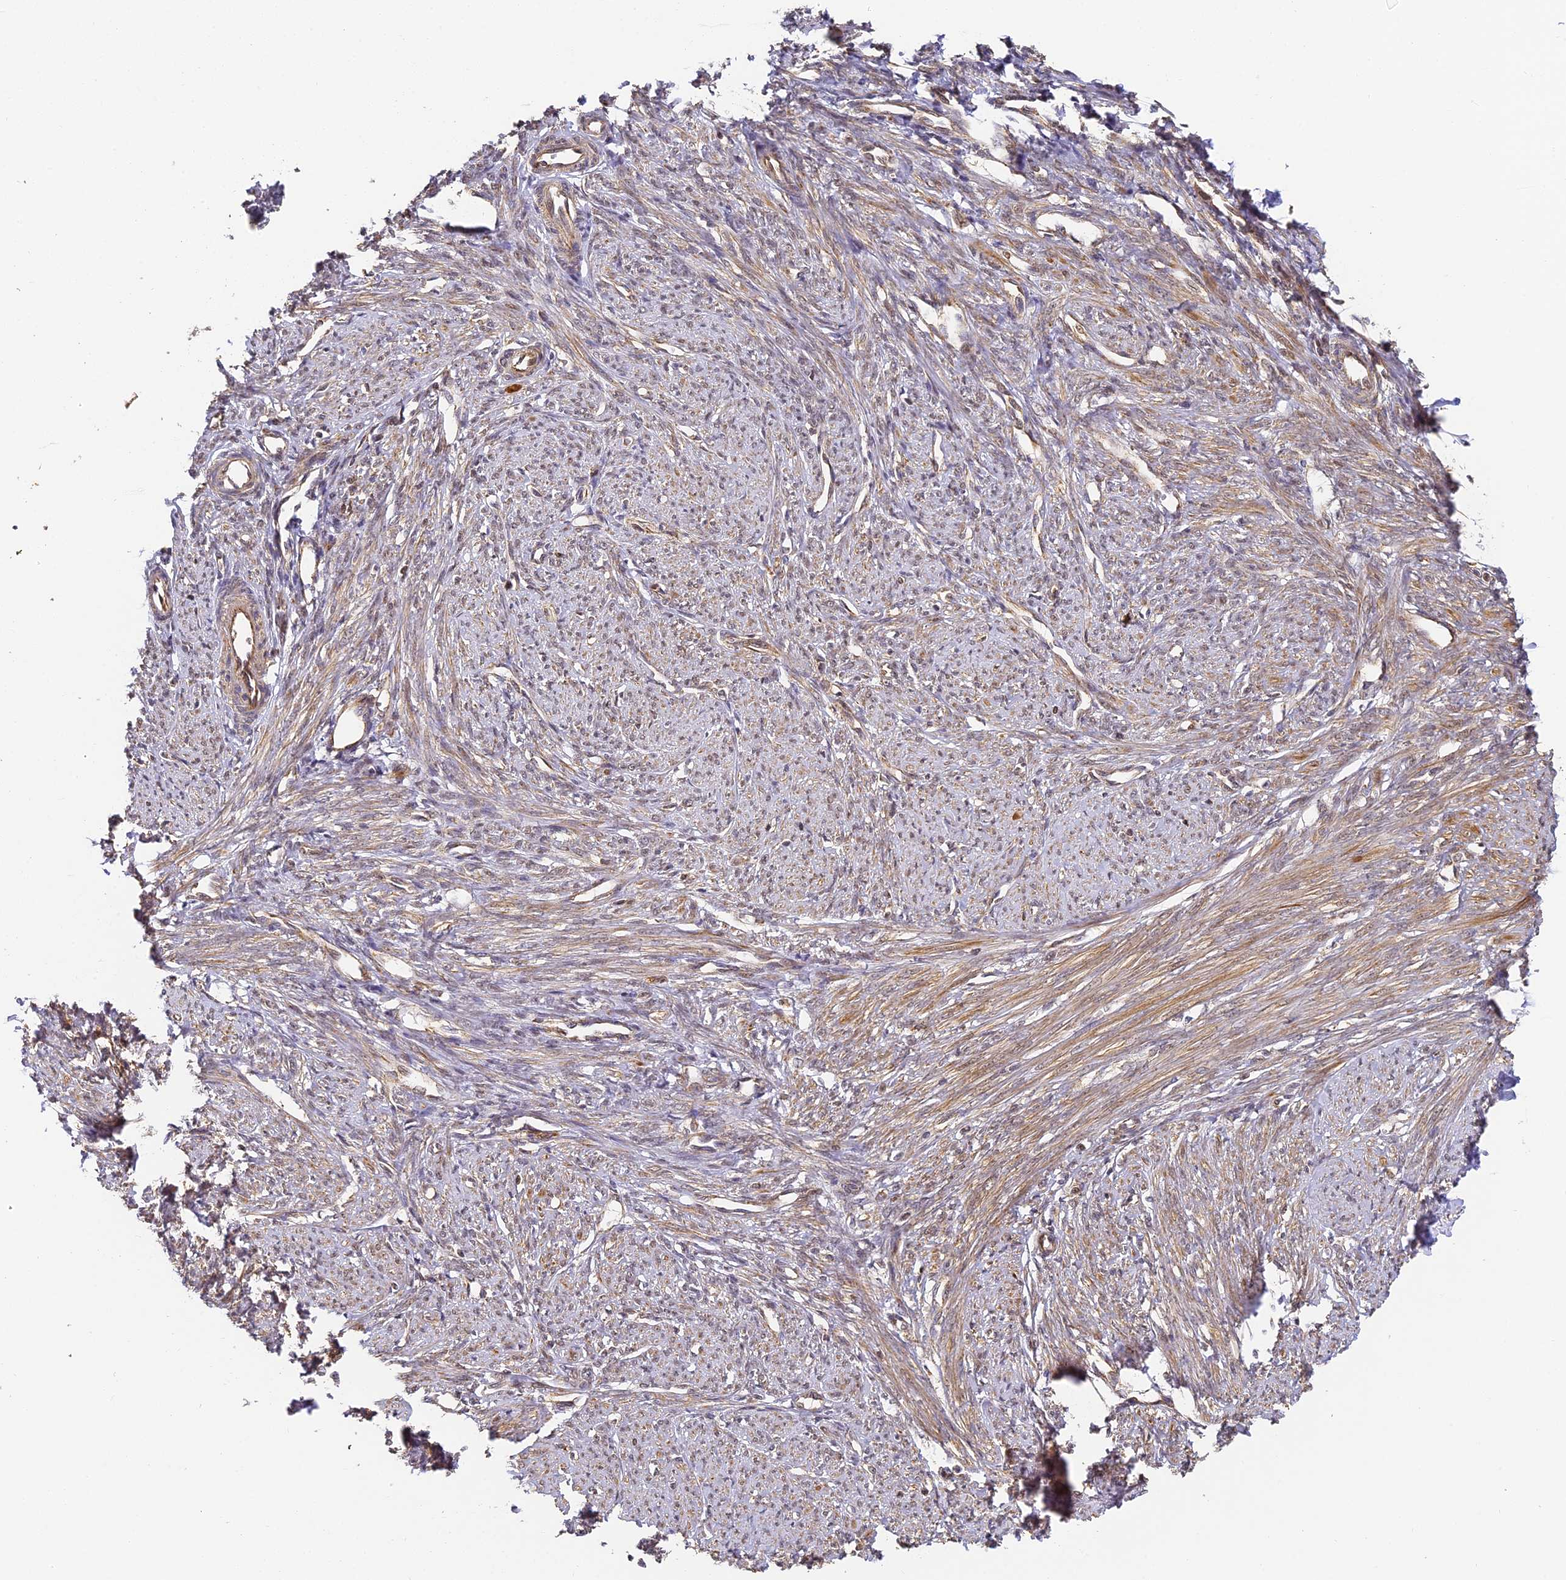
{"staining": {"intensity": "moderate", "quantity": ">75%", "location": "cytoplasmic/membranous"}, "tissue": "smooth muscle", "cell_type": "Smooth muscle cells", "image_type": "normal", "snomed": [{"axis": "morphology", "description": "Normal tissue, NOS"}, {"axis": "topography", "description": "Smooth muscle"}, {"axis": "topography", "description": "Uterus"}], "caption": "A brown stain highlights moderate cytoplasmic/membranous positivity of a protein in smooth muscle cells of unremarkable human smooth muscle.", "gene": "ENSG00000268870", "patient": {"sex": "female", "age": 59}}